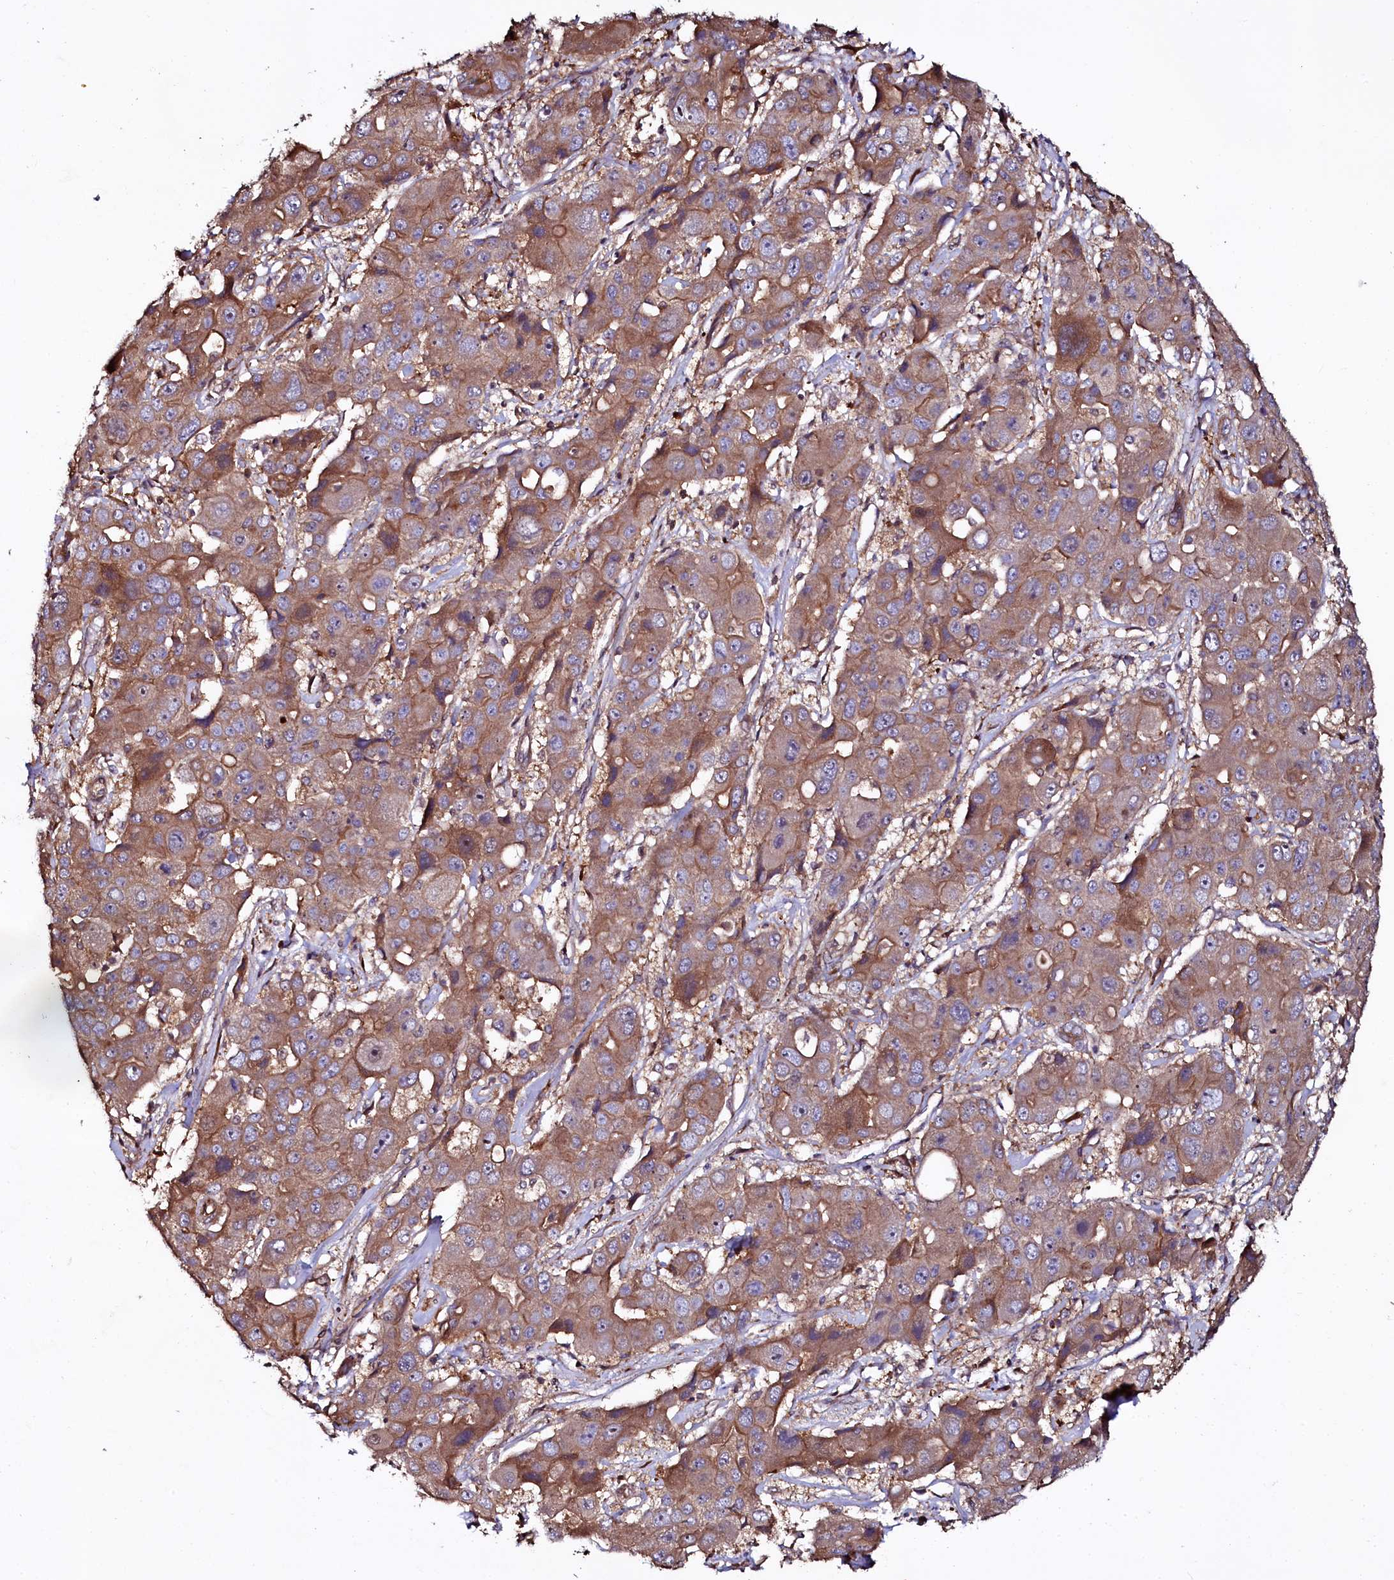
{"staining": {"intensity": "moderate", "quantity": ">75%", "location": "cytoplasmic/membranous"}, "tissue": "liver cancer", "cell_type": "Tumor cells", "image_type": "cancer", "snomed": [{"axis": "morphology", "description": "Cholangiocarcinoma"}, {"axis": "topography", "description": "Liver"}], "caption": "There is medium levels of moderate cytoplasmic/membranous staining in tumor cells of liver cholangiocarcinoma, as demonstrated by immunohistochemical staining (brown color).", "gene": "USPL1", "patient": {"sex": "male", "age": 67}}